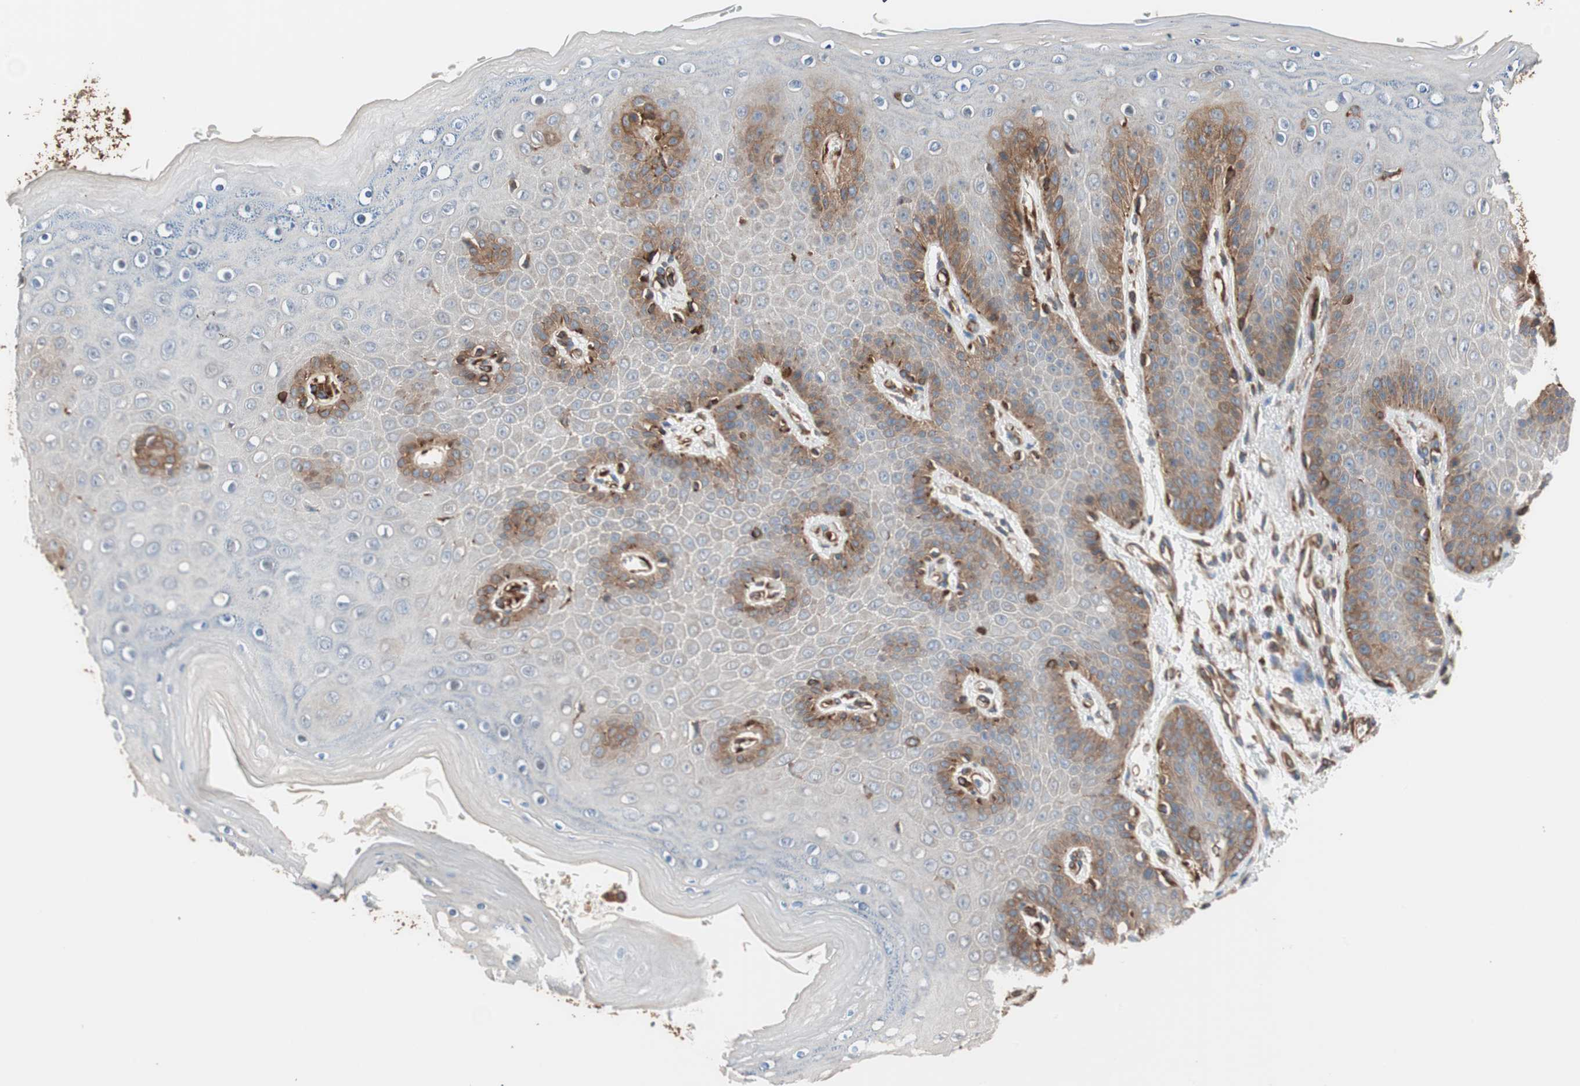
{"staining": {"intensity": "moderate", "quantity": "25%-75%", "location": "cytoplasmic/membranous"}, "tissue": "skin", "cell_type": "Epidermal cells", "image_type": "normal", "snomed": [{"axis": "morphology", "description": "Normal tissue, NOS"}, {"axis": "topography", "description": "Anal"}], "caption": "Protein analysis of benign skin demonstrates moderate cytoplasmic/membranous positivity in approximately 25%-75% of epidermal cells. (Brightfield microscopy of DAB IHC at high magnification).", "gene": "GPSM2", "patient": {"sex": "female", "age": 46}}